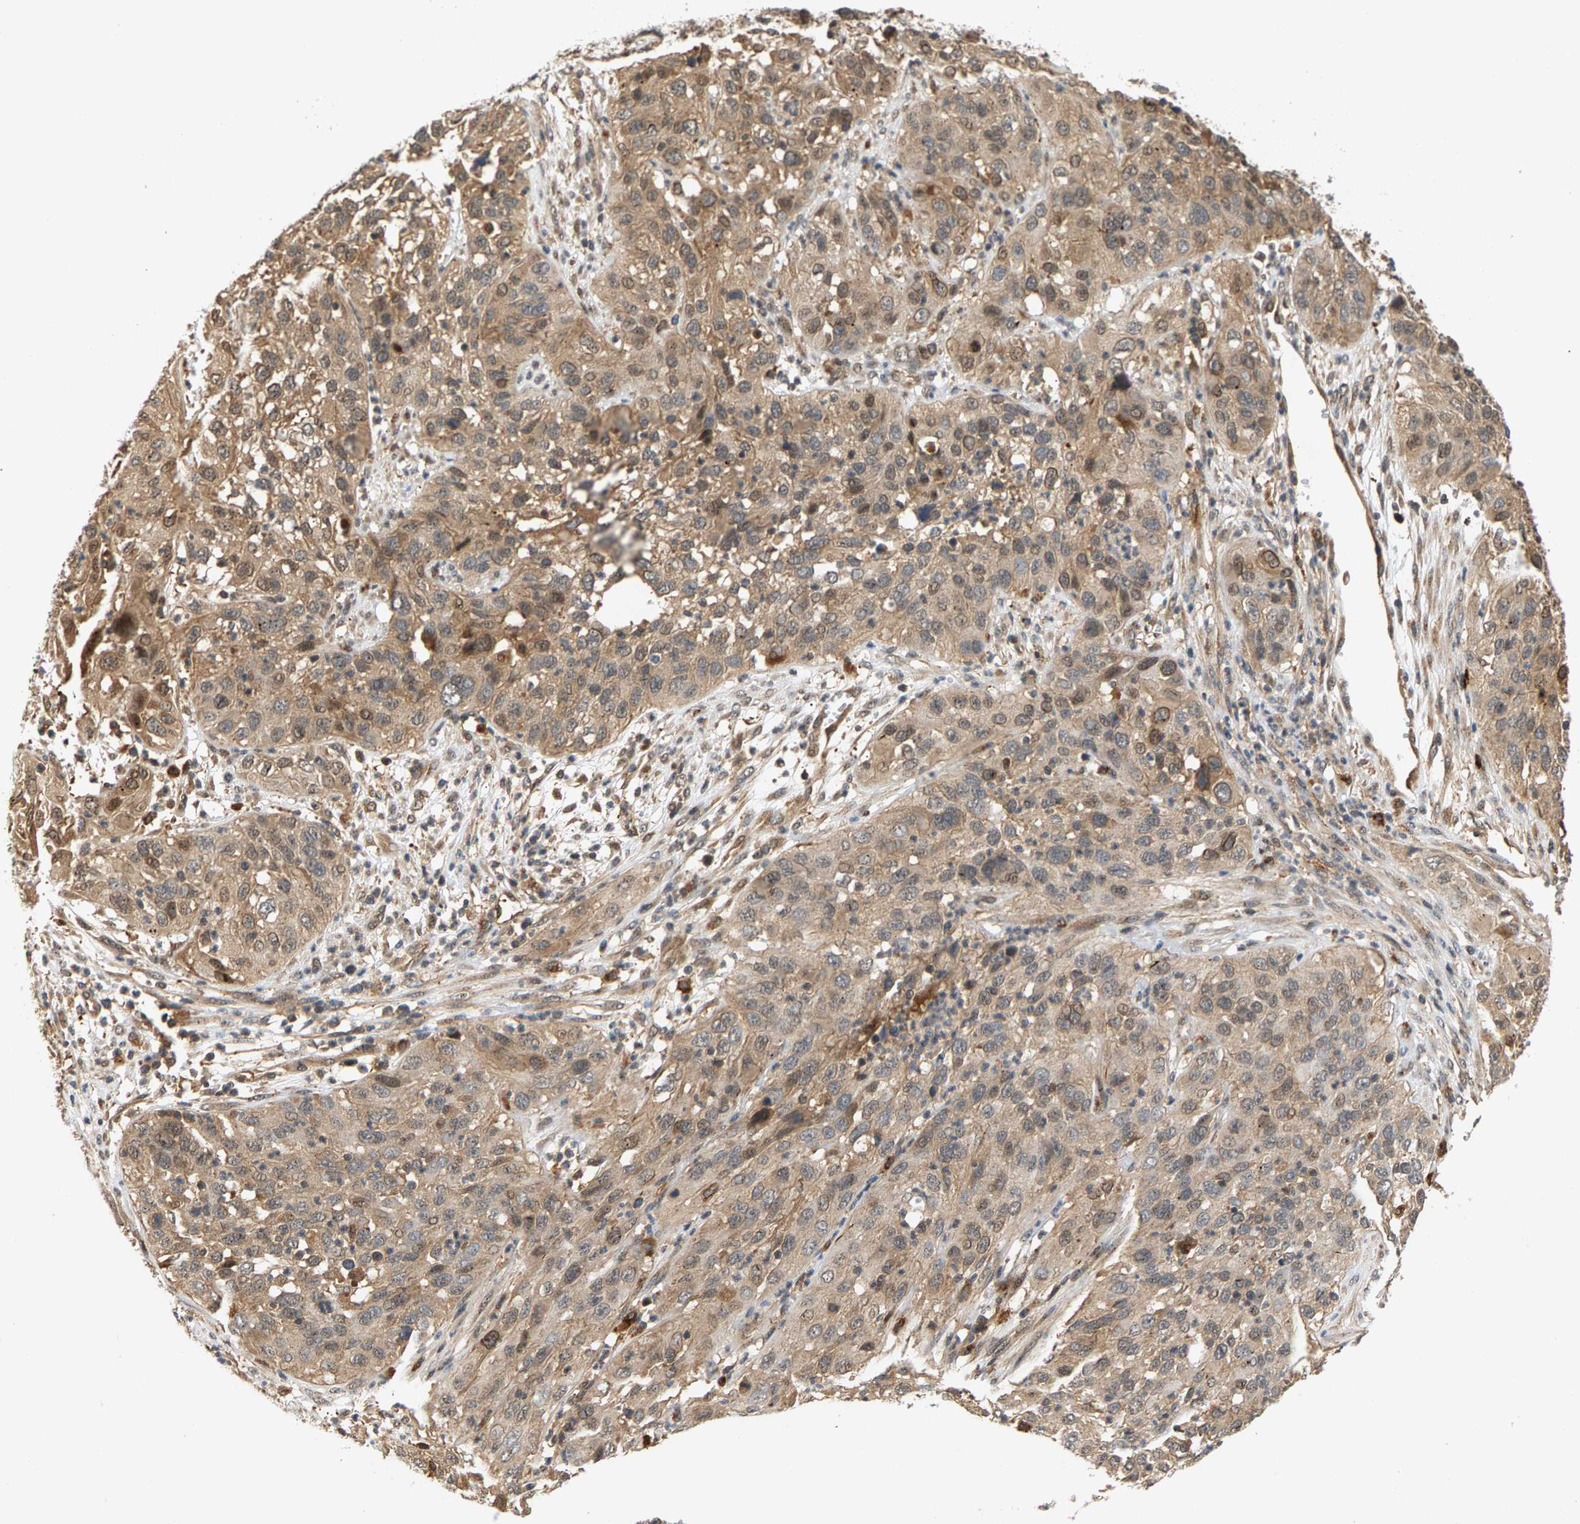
{"staining": {"intensity": "weak", "quantity": ">75%", "location": "cytoplasmic/membranous"}, "tissue": "cervical cancer", "cell_type": "Tumor cells", "image_type": "cancer", "snomed": [{"axis": "morphology", "description": "Squamous cell carcinoma, NOS"}, {"axis": "topography", "description": "Cervix"}], "caption": "A high-resolution image shows immunohistochemistry (IHC) staining of squamous cell carcinoma (cervical), which displays weak cytoplasmic/membranous positivity in about >75% of tumor cells.", "gene": "MAP2K5", "patient": {"sex": "female", "age": 32}}